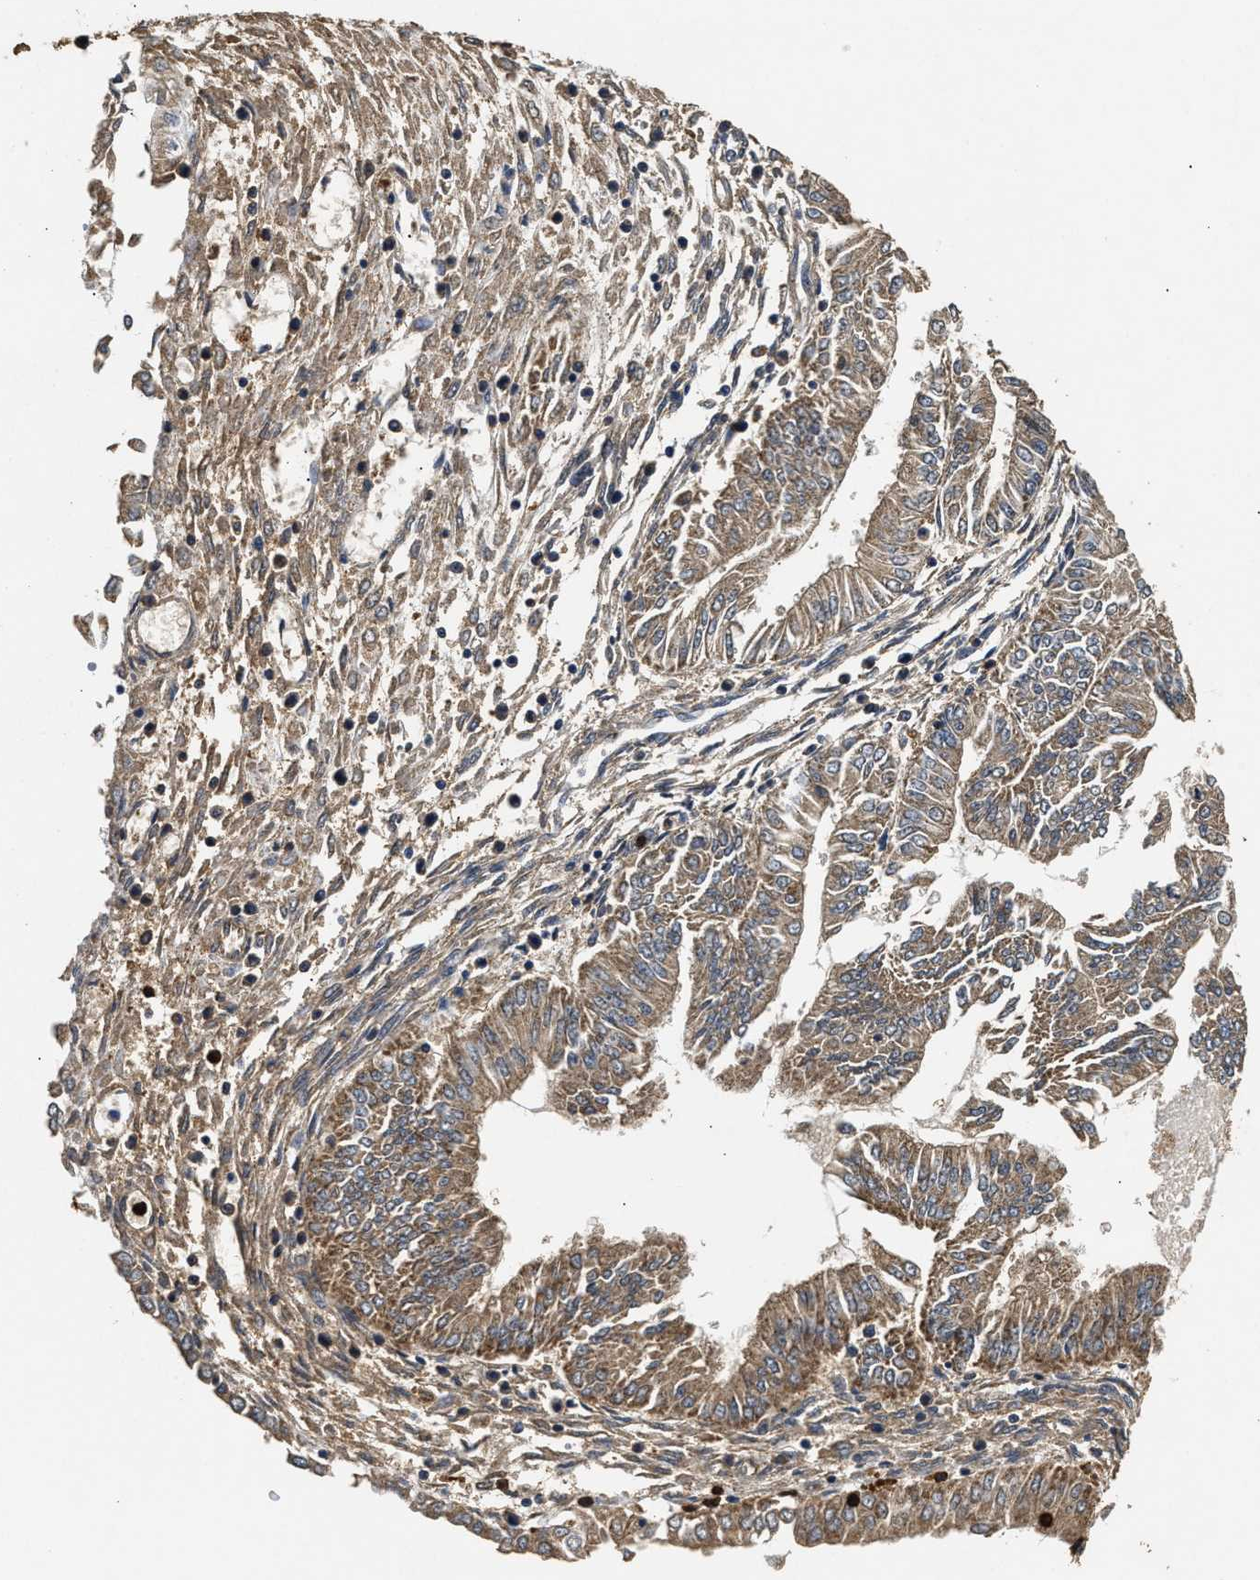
{"staining": {"intensity": "moderate", "quantity": ">75%", "location": "cytoplasmic/membranous"}, "tissue": "endometrial cancer", "cell_type": "Tumor cells", "image_type": "cancer", "snomed": [{"axis": "morphology", "description": "Adenocarcinoma, NOS"}, {"axis": "topography", "description": "Endometrium"}], "caption": "This histopathology image demonstrates immunohistochemistry staining of human endometrial cancer (adenocarcinoma), with medium moderate cytoplasmic/membranous expression in approximately >75% of tumor cells.", "gene": "CTNNA1", "patient": {"sex": "female", "age": 53}}